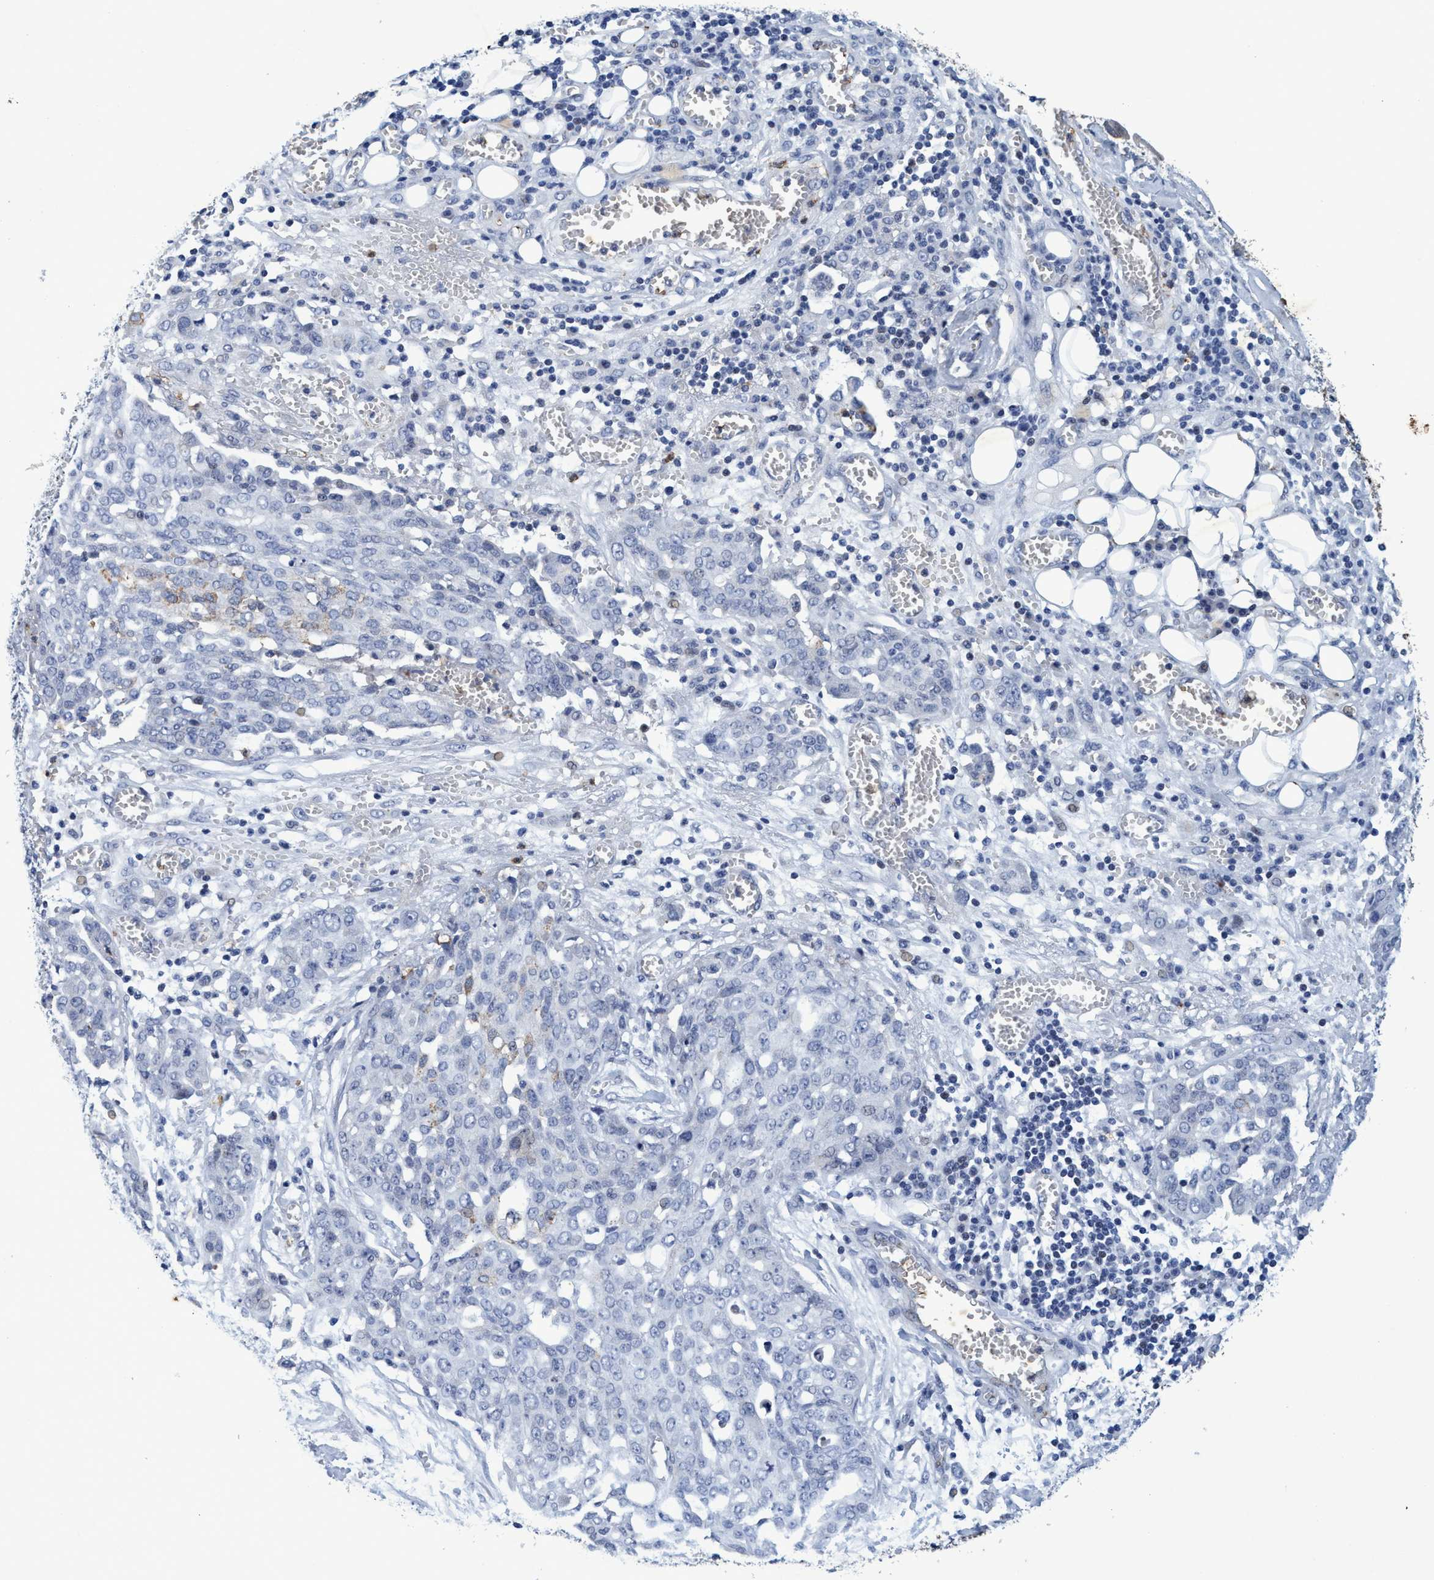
{"staining": {"intensity": "negative", "quantity": "none", "location": "none"}, "tissue": "ovarian cancer", "cell_type": "Tumor cells", "image_type": "cancer", "snomed": [{"axis": "morphology", "description": "Cystadenocarcinoma, serous, NOS"}, {"axis": "topography", "description": "Soft tissue"}, {"axis": "topography", "description": "Ovary"}], "caption": "Ovarian cancer stained for a protein using IHC displays no staining tumor cells.", "gene": "GRB14", "patient": {"sex": "female", "age": 57}}